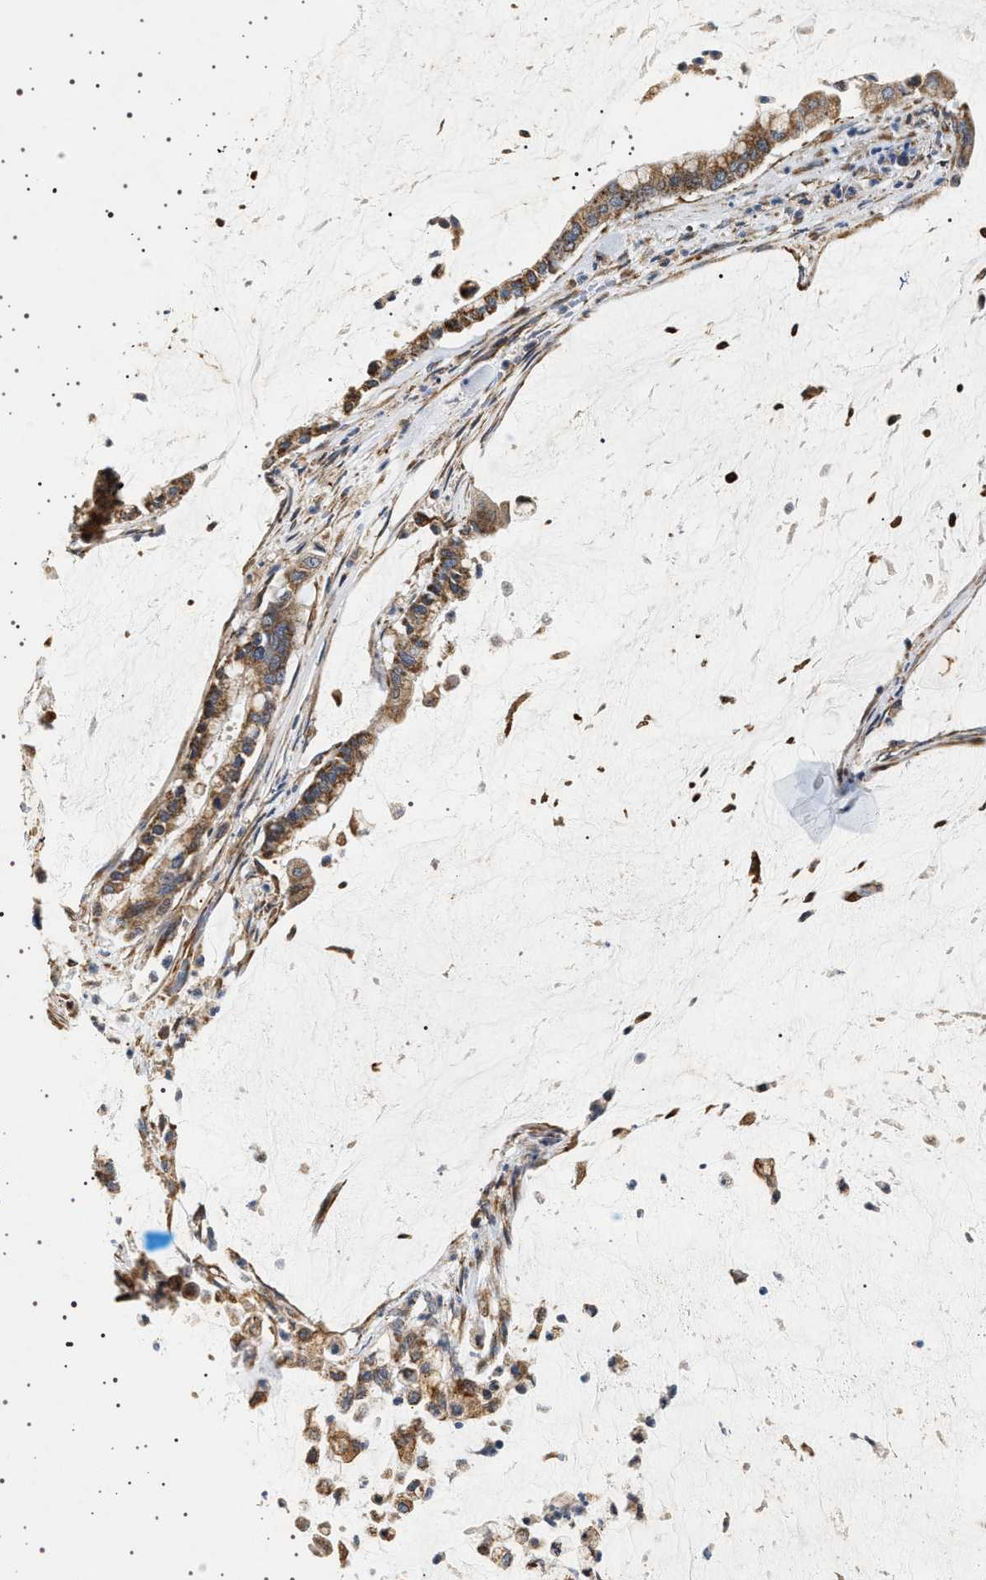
{"staining": {"intensity": "moderate", "quantity": ">75%", "location": "cytoplasmic/membranous"}, "tissue": "pancreatic cancer", "cell_type": "Tumor cells", "image_type": "cancer", "snomed": [{"axis": "morphology", "description": "Adenocarcinoma, NOS"}, {"axis": "topography", "description": "Pancreas"}], "caption": "DAB (3,3'-diaminobenzidine) immunohistochemical staining of pancreatic cancer exhibits moderate cytoplasmic/membranous protein expression in approximately >75% of tumor cells.", "gene": "TRUB2", "patient": {"sex": "male", "age": 41}}